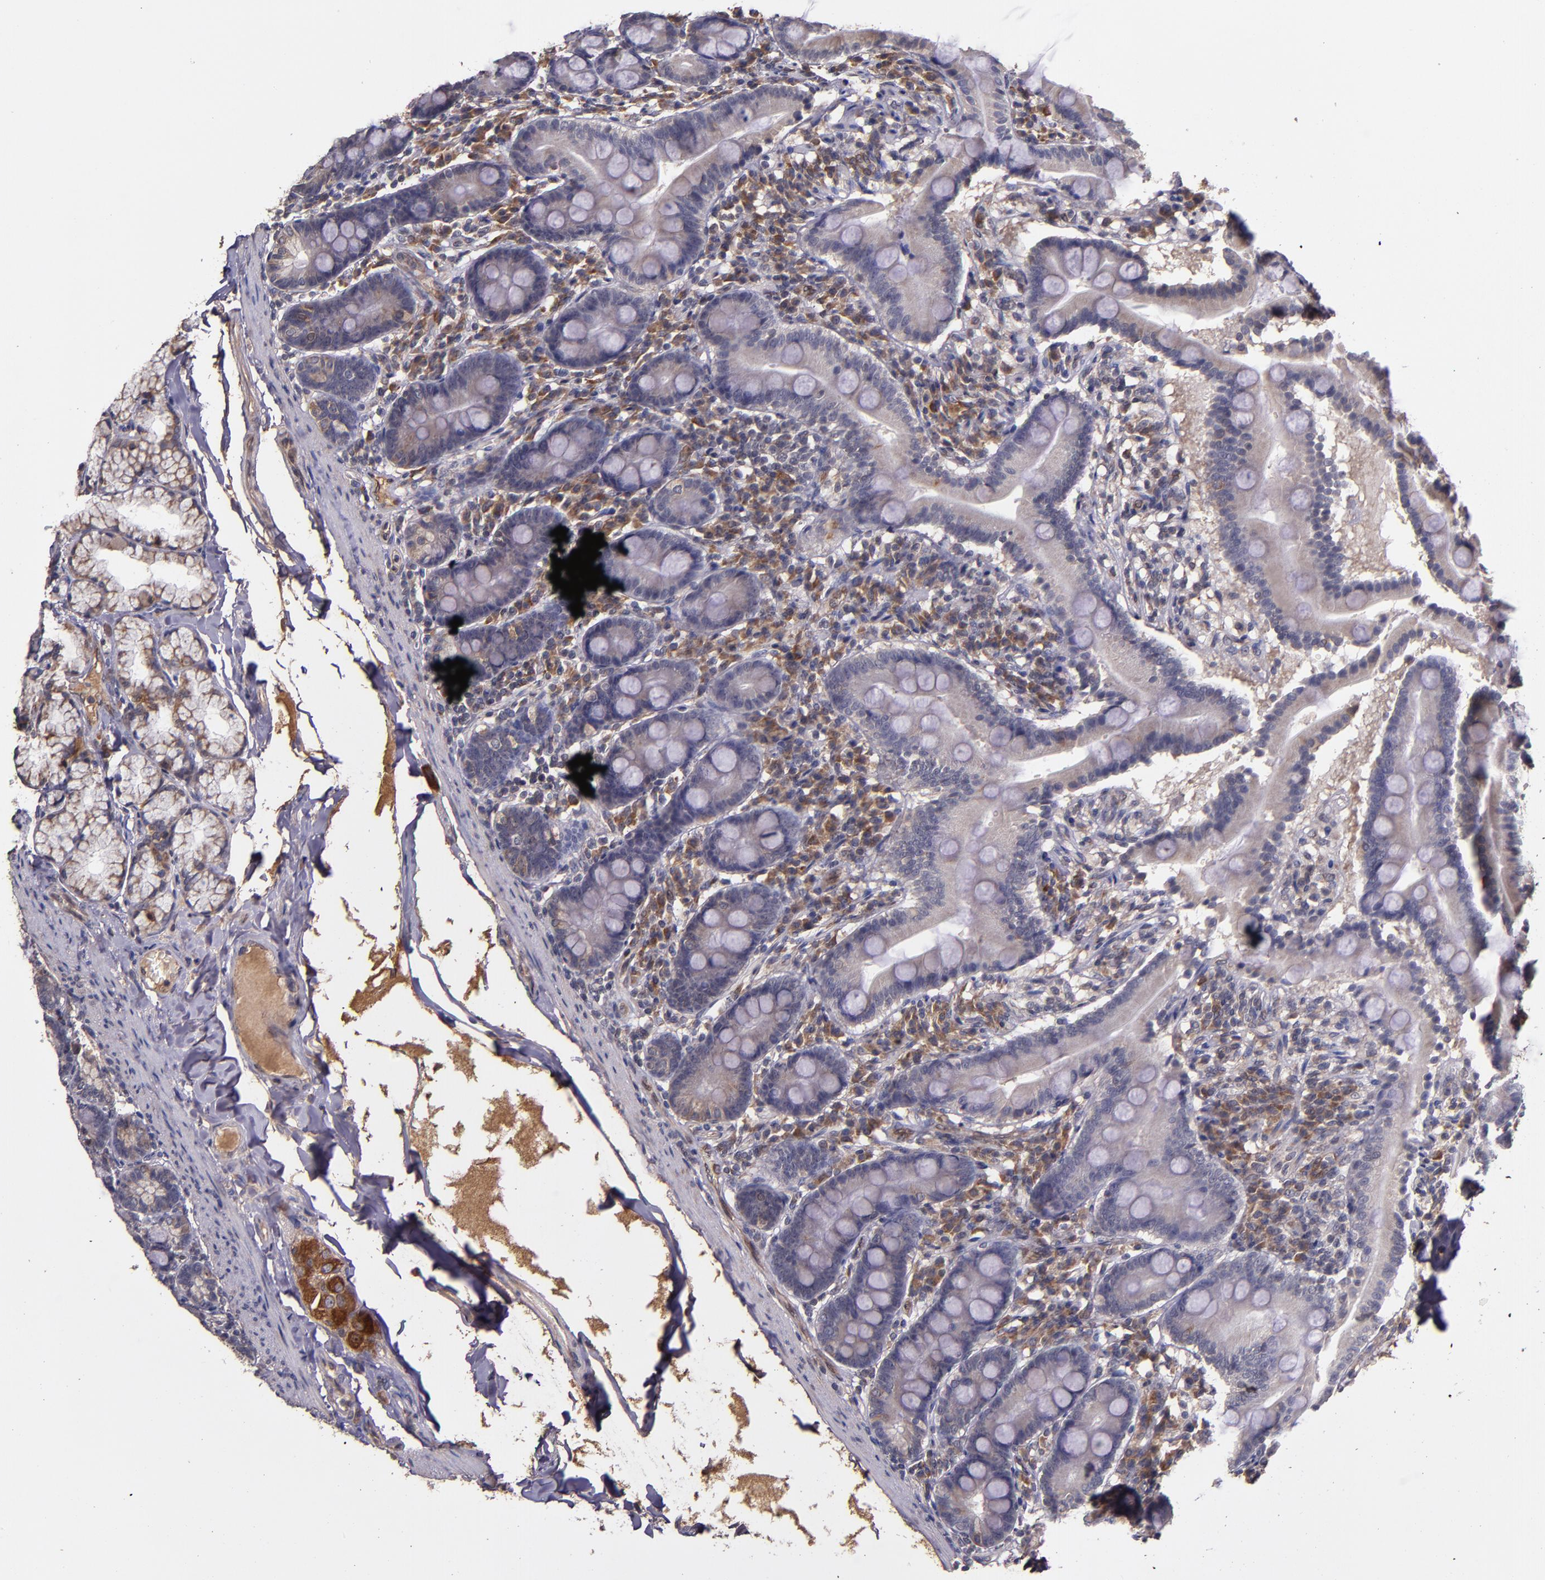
{"staining": {"intensity": "weak", "quantity": ">75%", "location": "cytoplasmic/membranous"}, "tissue": "duodenum", "cell_type": "Glandular cells", "image_type": "normal", "snomed": [{"axis": "morphology", "description": "Normal tissue, NOS"}, {"axis": "topography", "description": "Duodenum"}], "caption": "The immunohistochemical stain highlights weak cytoplasmic/membranous staining in glandular cells of unremarkable duodenum. (IHC, brightfield microscopy, high magnification).", "gene": "PRAF2", "patient": {"sex": "male", "age": 50}}